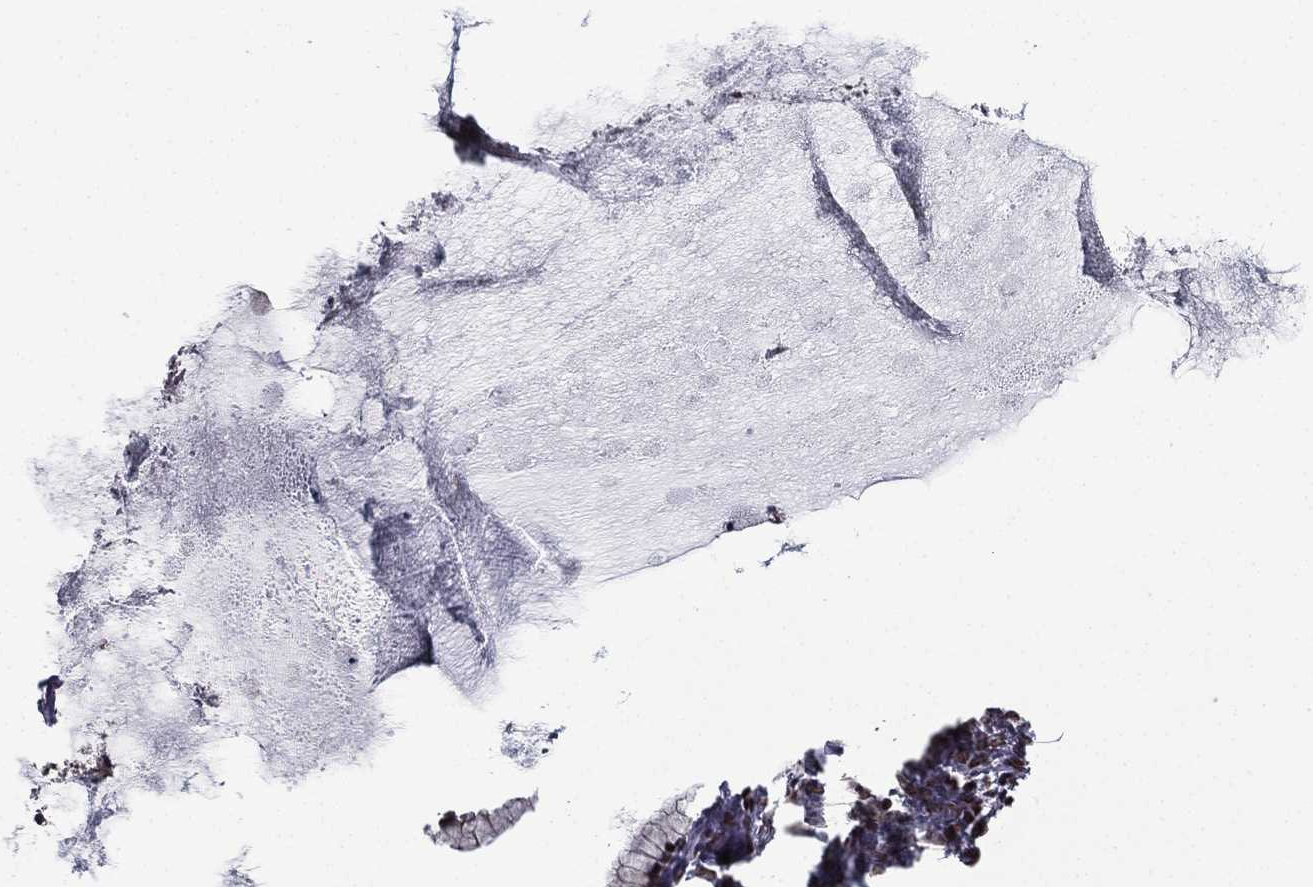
{"staining": {"intensity": "negative", "quantity": "none", "location": "none"}, "tissue": "ovarian cancer", "cell_type": "Tumor cells", "image_type": "cancer", "snomed": [{"axis": "morphology", "description": "Cystadenocarcinoma, mucinous, NOS"}, {"axis": "topography", "description": "Ovary"}], "caption": "Mucinous cystadenocarcinoma (ovarian) stained for a protein using IHC demonstrates no positivity tumor cells.", "gene": "RARB", "patient": {"sex": "female", "age": 41}}